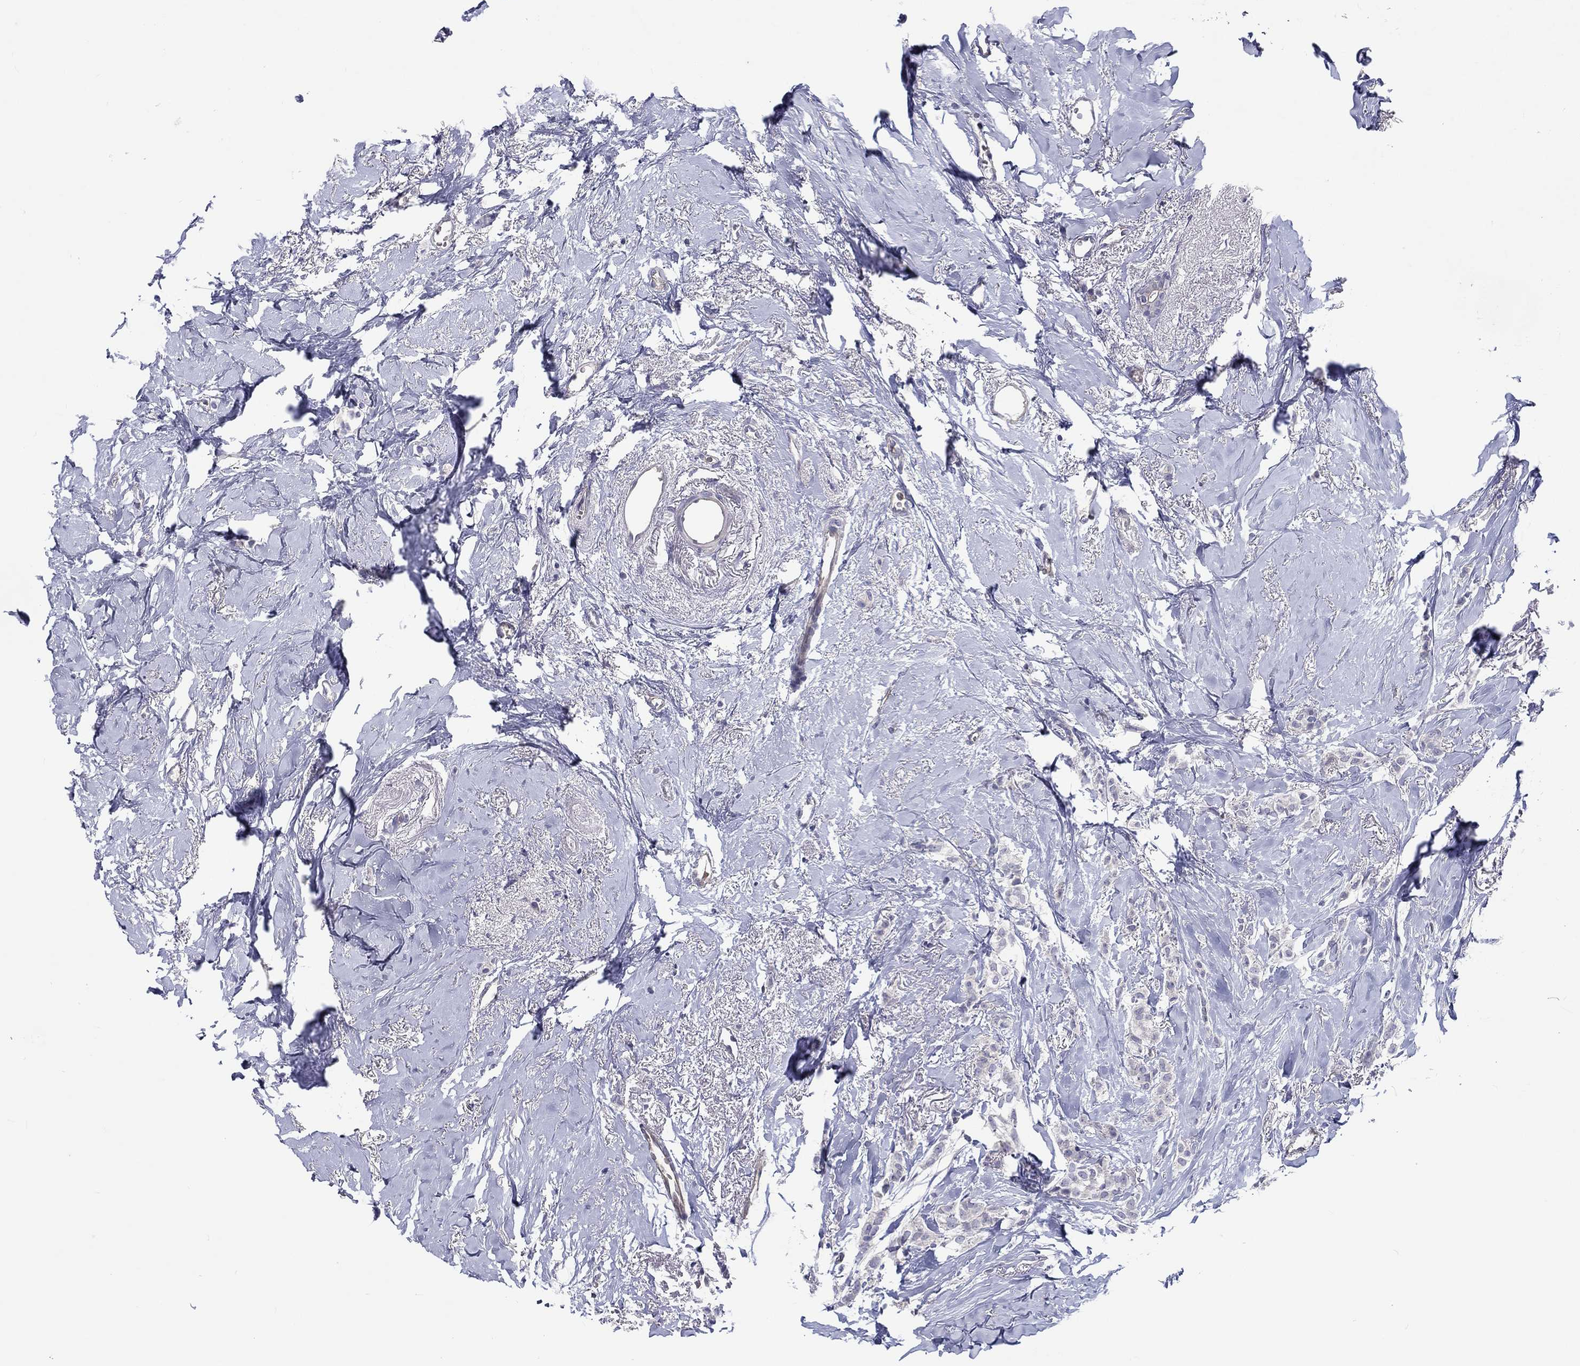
{"staining": {"intensity": "negative", "quantity": "none", "location": "none"}, "tissue": "breast cancer", "cell_type": "Tumor cells", "image_type": "cancer", "snomed": [{"axis": "morphology", "description": "Duct carcinoma"}, {"axis": "topography", "description": "Breast"}], "caption": "An image of breast intraductal carcinoma stained for a protein shows no brown staining in tumor cells.", "gene": "ABCG4", "patient": {"sex": "female", "age": 85}}